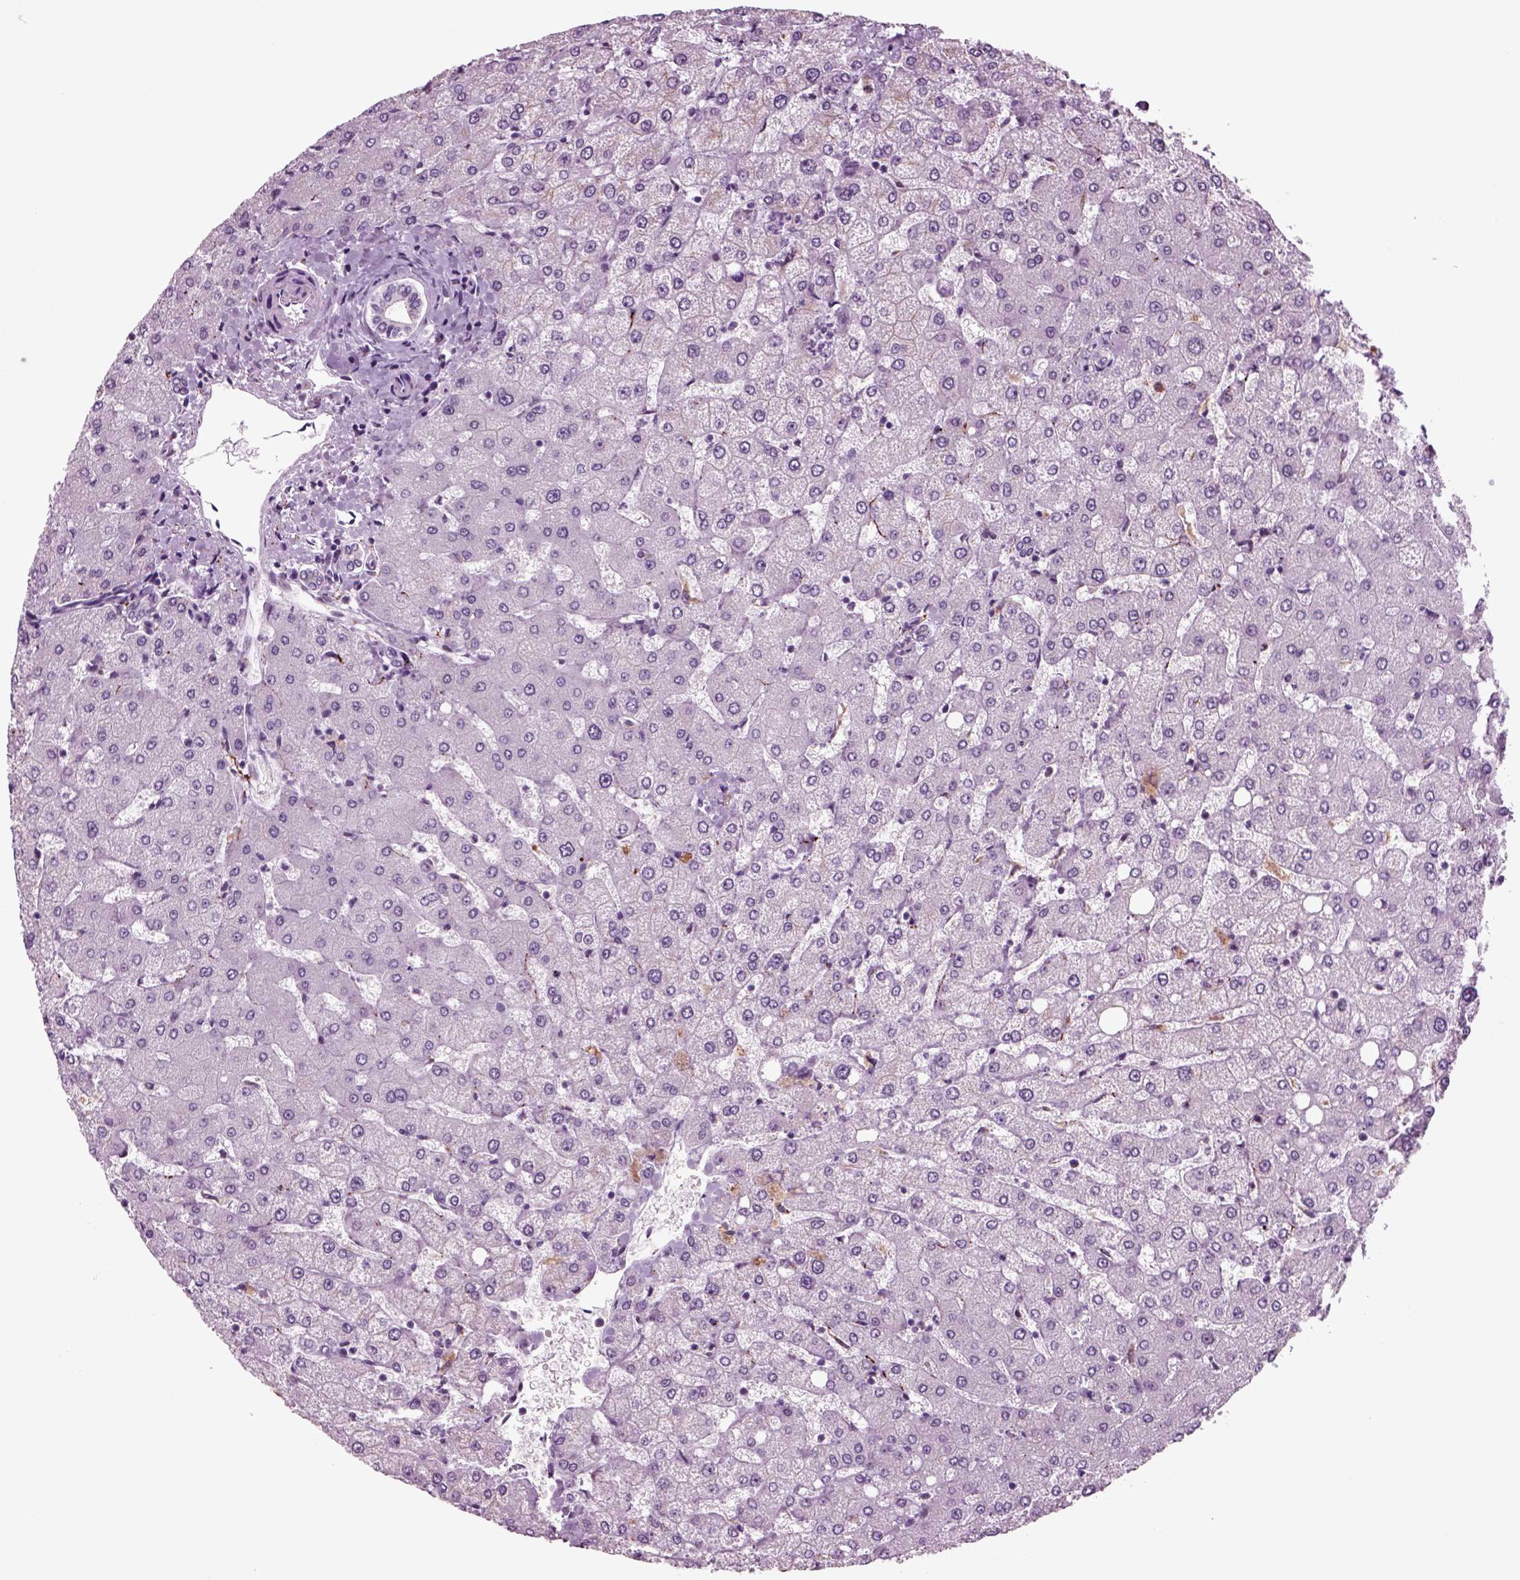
{"staining": {"intensity": "negative", "quantity": "none", "location": "none"}, "tissue": "liver", "cell_type": "Cholangiocytes", "image_type": "normal", "snomed": [{"axis": "morphology", "description": "Normal tissue, NOS"}, {"axis": "topography", "description": "Liver"}], "caption": "Immunohistochemistry (IHC) photomicrograph of normal human liver stained for a protein (brown), which reveals no staining in cholangiocytes.", "gene": "CHGB", "patient": {"sex": "female", "age": 54}}